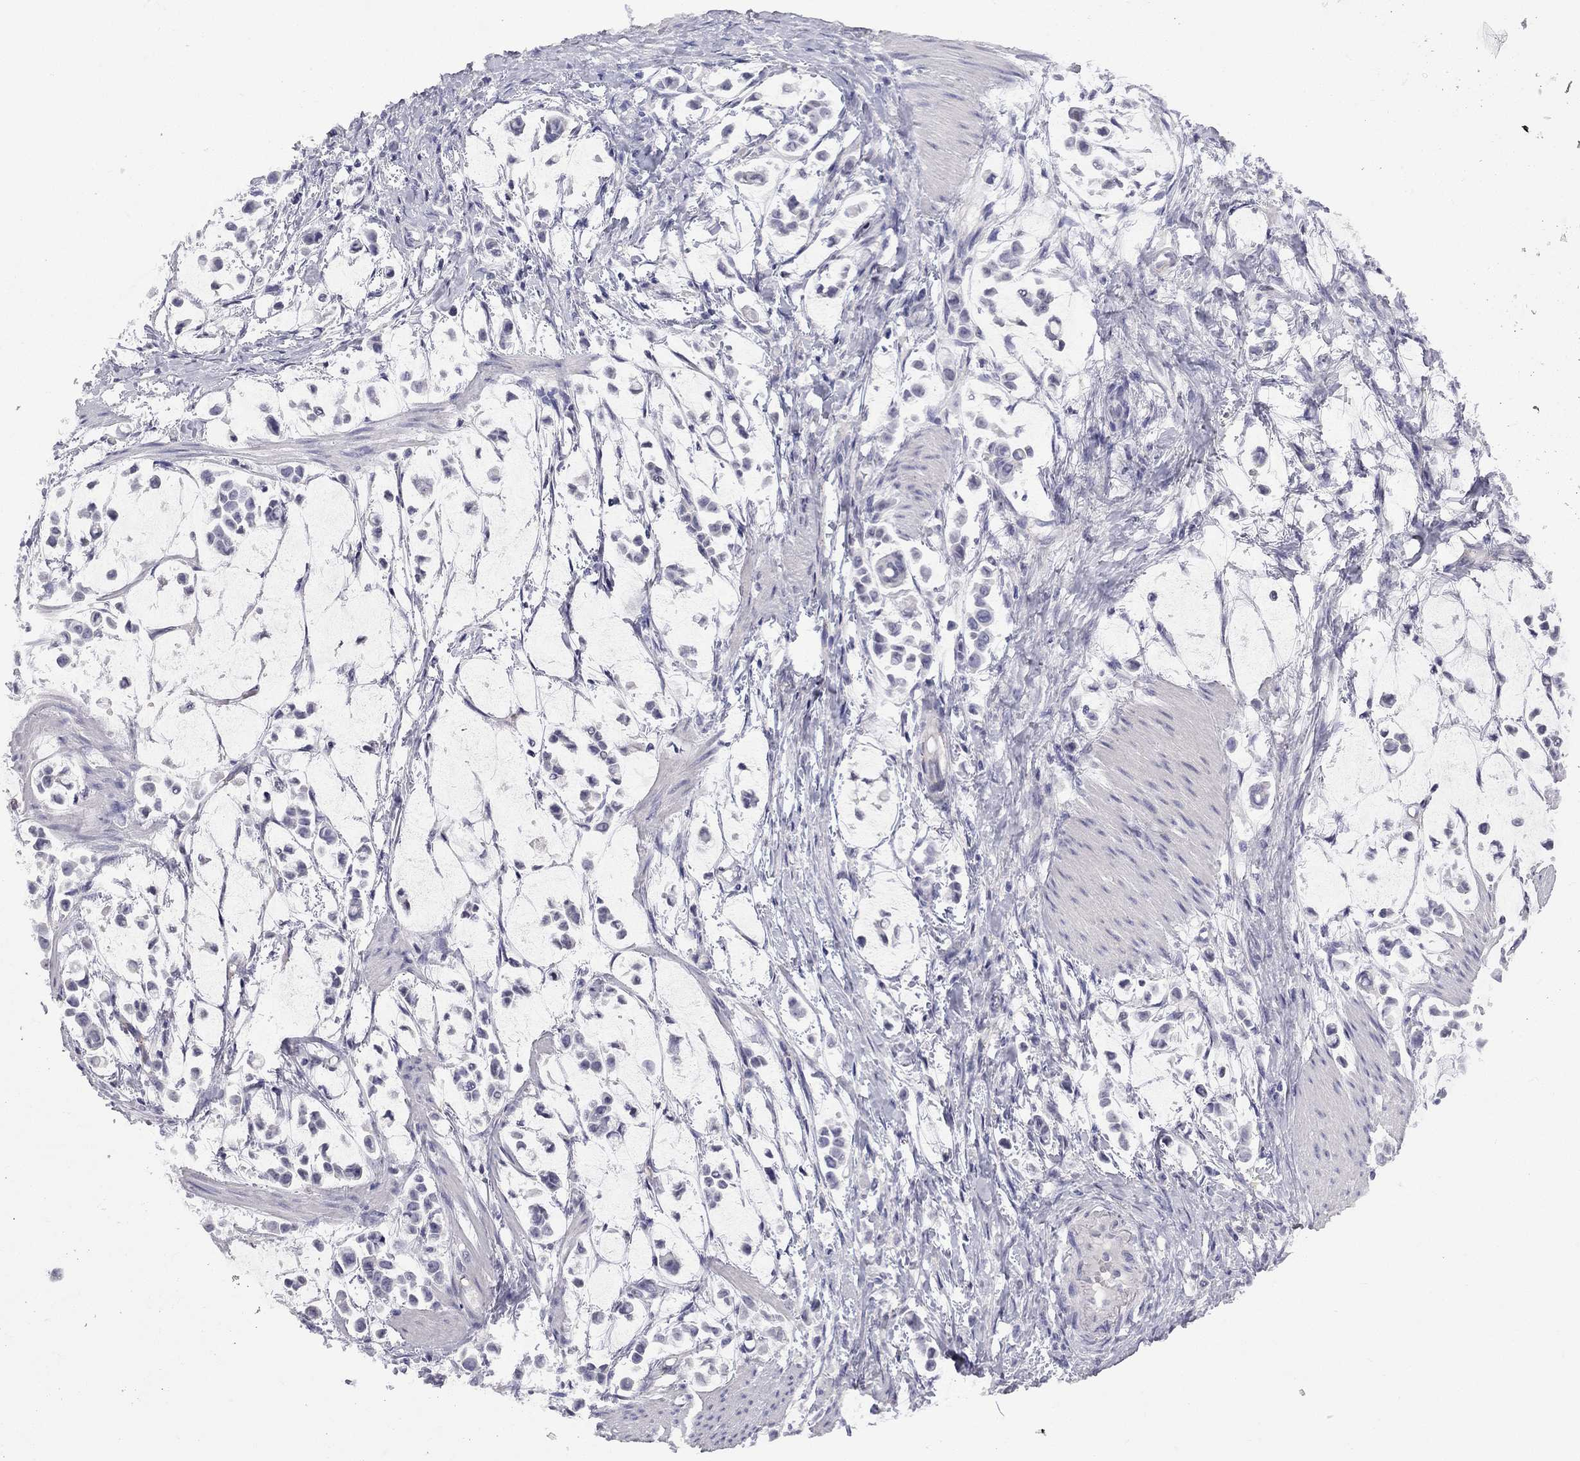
{"staining": {"intensity": "negative", "quantity": "none", "location": "none"}, "tissue": "stomach cancer", "cell_type": "Tumor cells", "image_type": "cancer", "snomed": [{"axis": "morphology", "description": "Adenocarcinoma, NOS"}, {"axis": "topography", "description": "Stomach"}], "caption": "Immunohistochemical staining of human stomach adenocarcinoma shows no significant expression in tumor cells.", "gene": "GSG1L", "patient": {"sex": "male", "age": 82}}